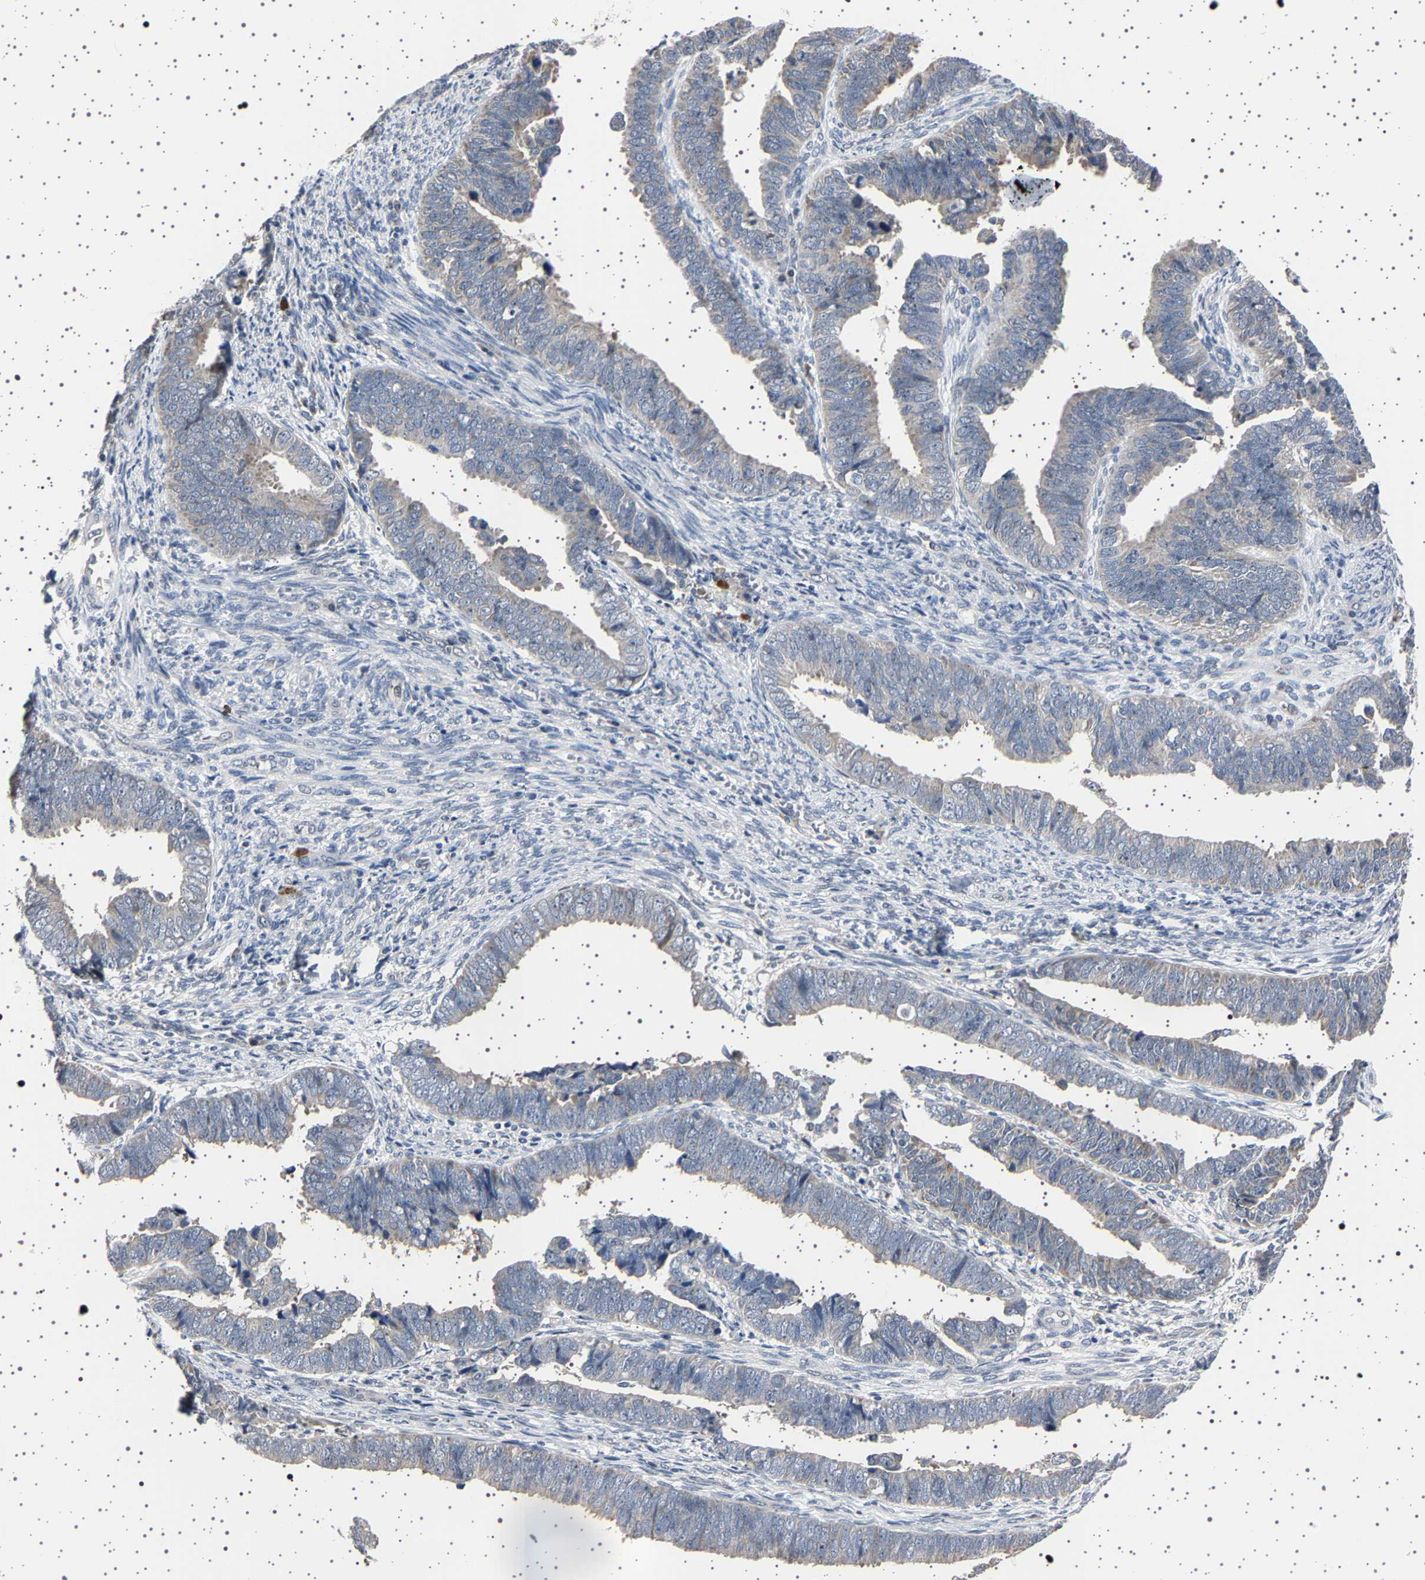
{"staining": {"intensity": "negative", "quantity": "none", "location": "none"}, "tissue": "endometrial cancer", "cell_type": "Tumor cells", "image_type": "cancer", "snomed": [{"axis": "morphology", "description": "Adenocarcinoma, NOS"}, {"axis": "topography", "description": "Endometrium"}], "caption": "Immunohistochemistry of human endometrial cancer (adenocarcinoma) demonstrates no staining in tumor cells.", "gene": "IL10RB", "patient": {"sex": "female", "age": 75}}